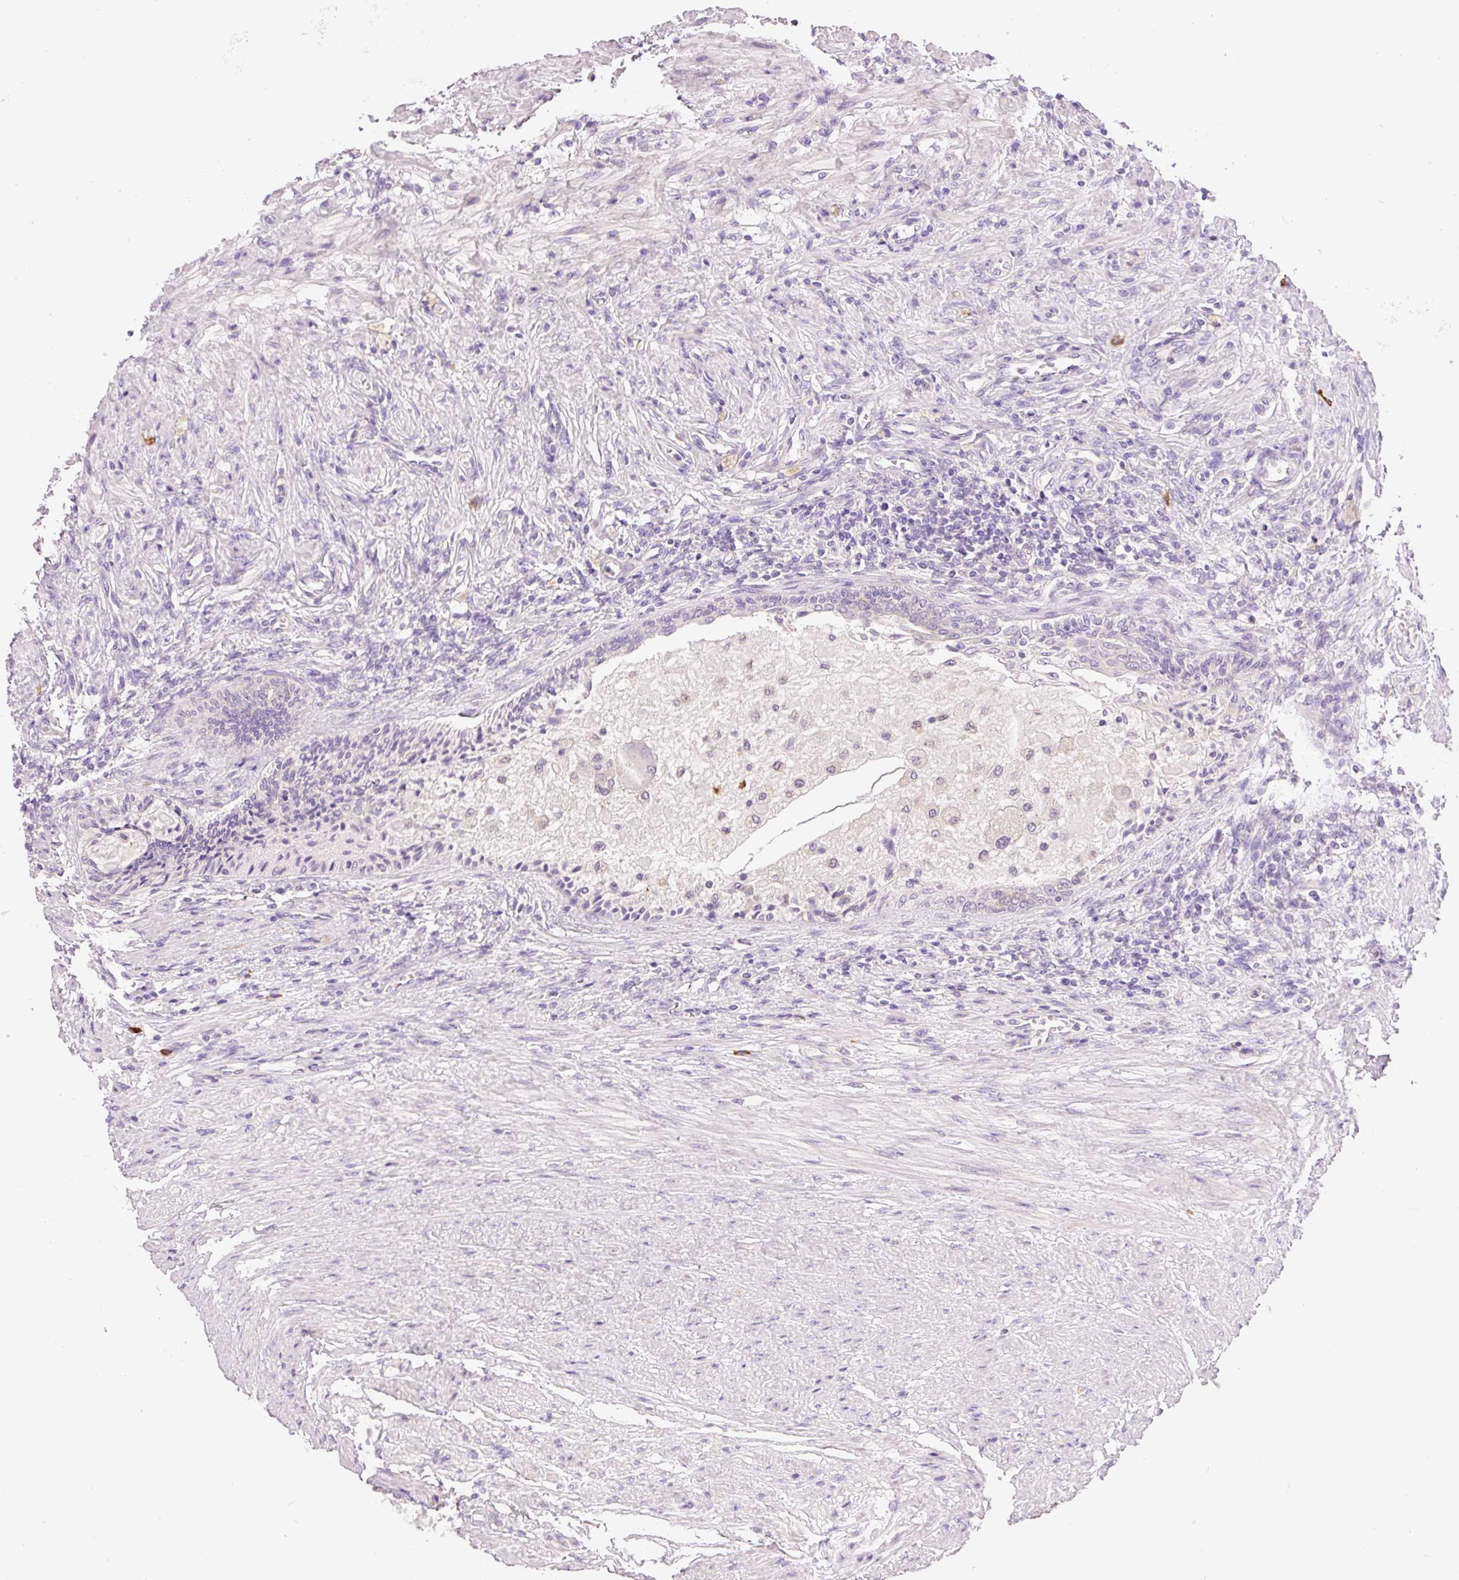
{"staining": {"intensity": "negative", "quantity": "none", "location": "none"}, "tissue": "prostate cancer", "cell_type": "Tumor cells", "image_type": "cancer", "snomed": [{"axis": "morphology", "description": "Adenocarcinoma, High grade"}, {"axis": "topography", "description": "Prostate"}], "caption": "Immunohistochemistry micrograph of neoplastic tissue: prostate high-grade adenocarcinoma stained with DAB (3,3'-diaminobenzidine) demonstrates no significant protein expression in tumor cells.", "gene": "PNPLA5", "patient": {"sex": "male", "age": 69}}